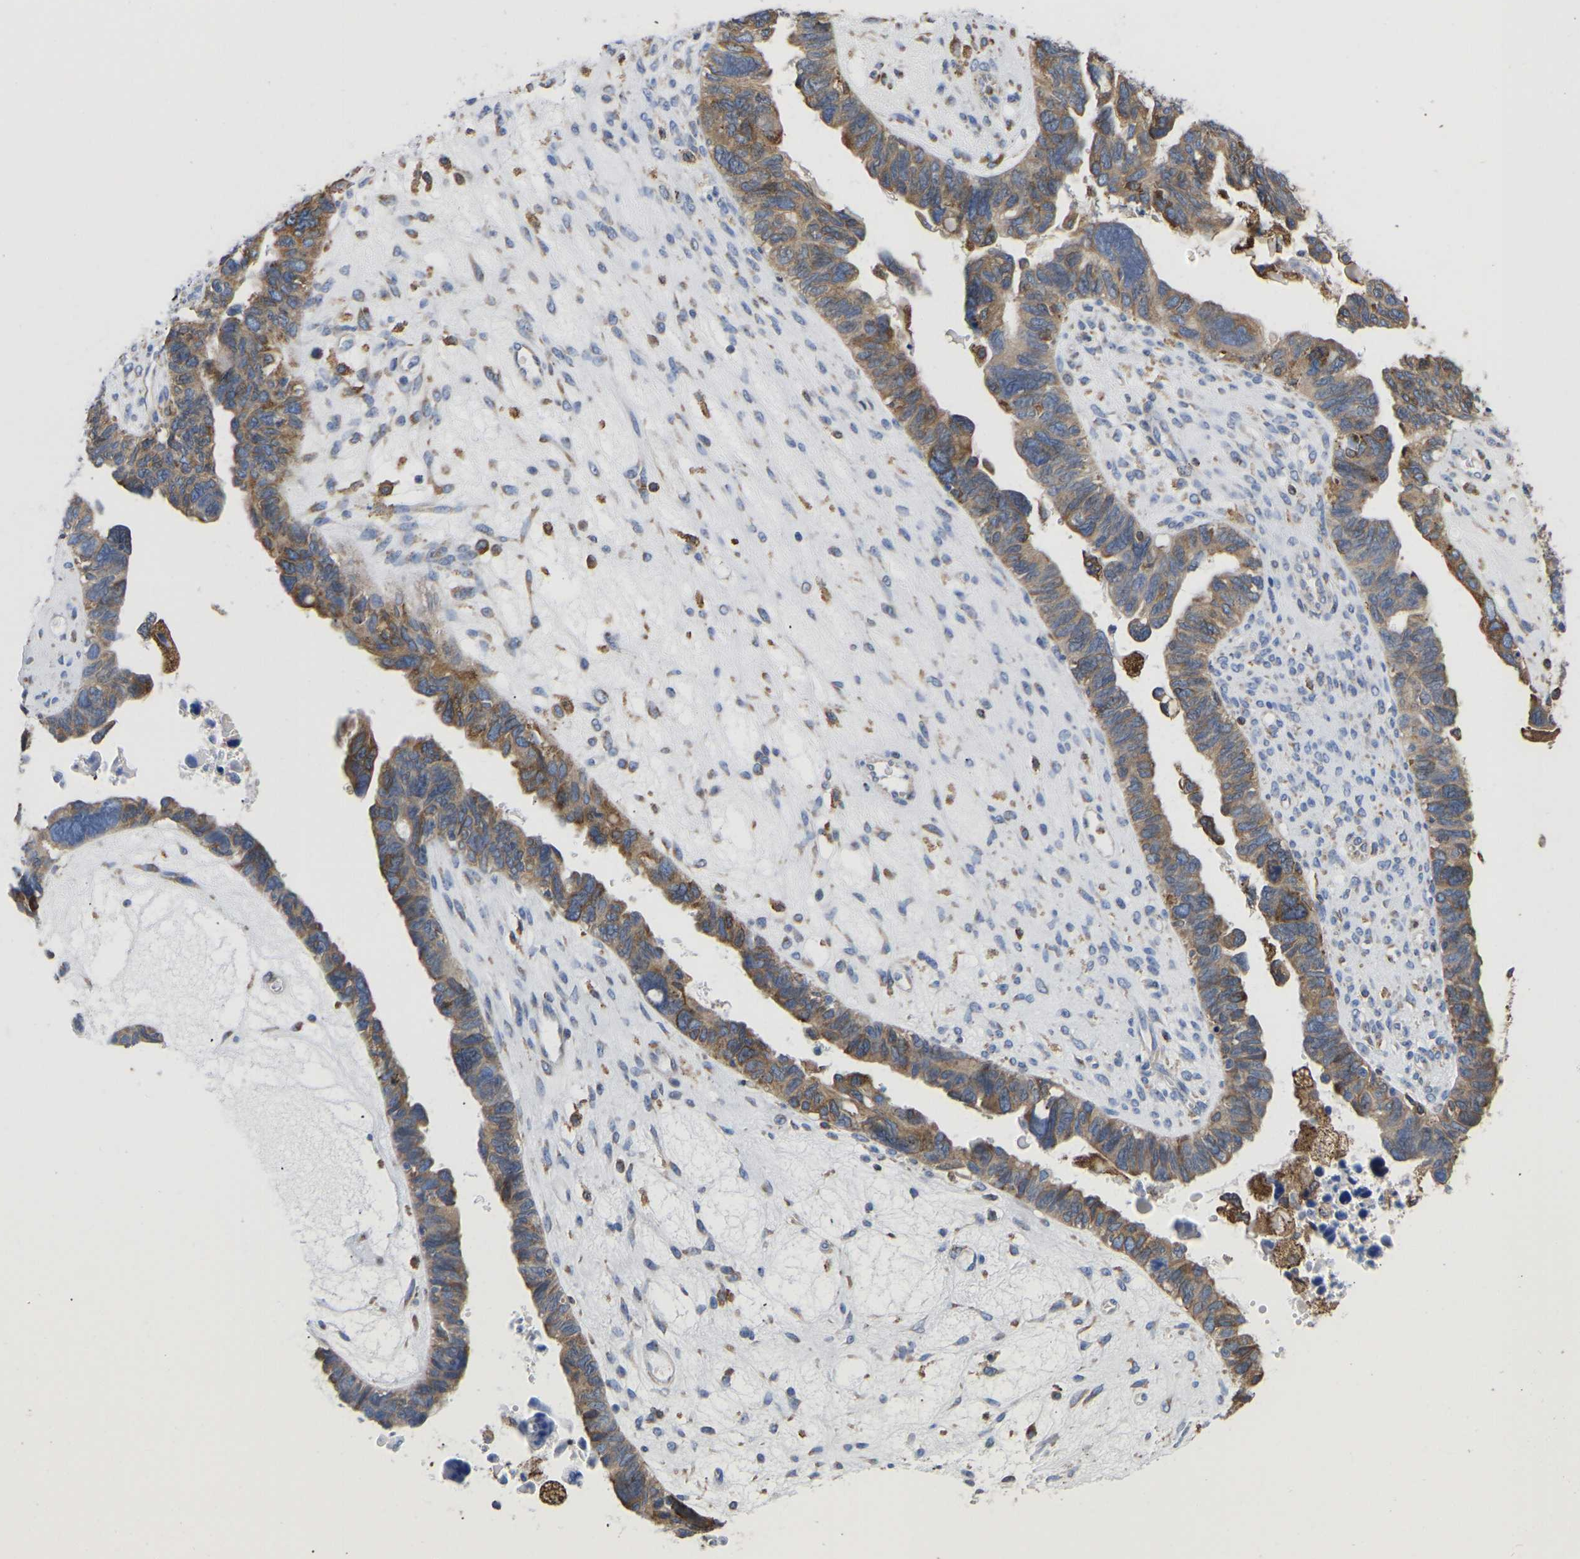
{"staining": {"intensity": "moderate", "quantity": ">75%", "location": "cytoplasmic/membranous"}, "tissue": "ovarian cancer", "cell_type": "Tumor cells", "image_type": "cancer", "snomed": [{"axis": "morphology", "description": "Cystadenocarcinoma, serous, NOS"}, {"axis": "topography", "description": "Ovary"}], "caption": "A brown stain shows moderate cytoplasmic/membranous expression of a protein in ovarian serous cystadenocarcinoma tumor cells.", "gene": "P4HB", "patient": {"sex": "female", "age": 79}}